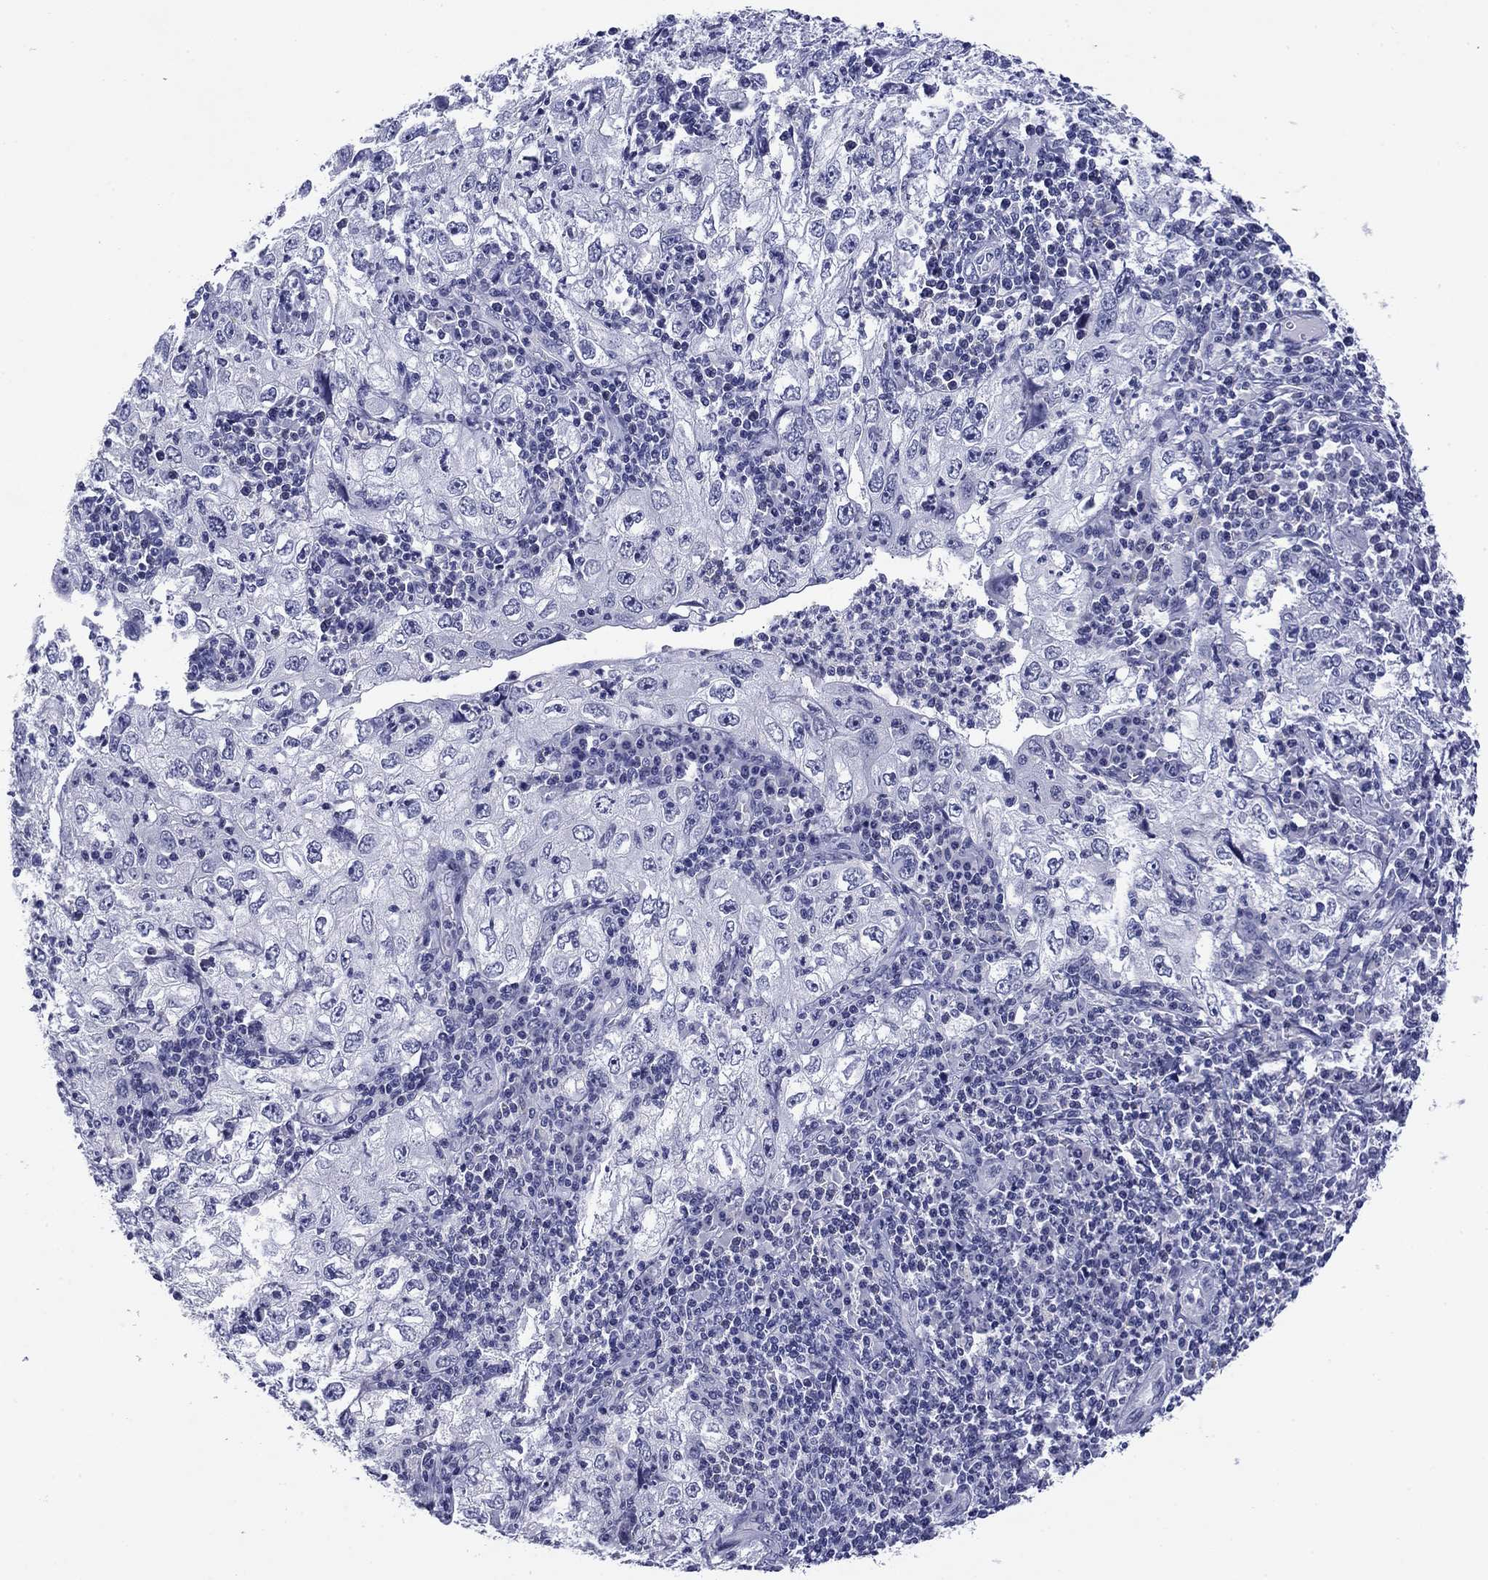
{"staining": {"intensity": "negative", "quantity": "none", "location": "none"}, "tissue": "cervical cancer", "cell_type": "Tumor cells", "image_type": "cancer", "snomed": [{"axis": "morphology", "description": "Squamous cell carcinoma, NOS"}, {"axis": "topography", "description": "Cervix"}], "caption": "An immunohistochemistry (IHC) image of cervical cancer (squamous cell carcinoma) is shown. There is no staining in tumor cells of cervical cancer (squamous cell carcinoma).", "gene": "TCFL5", "patient": {"sex": "female", "age": 24}}